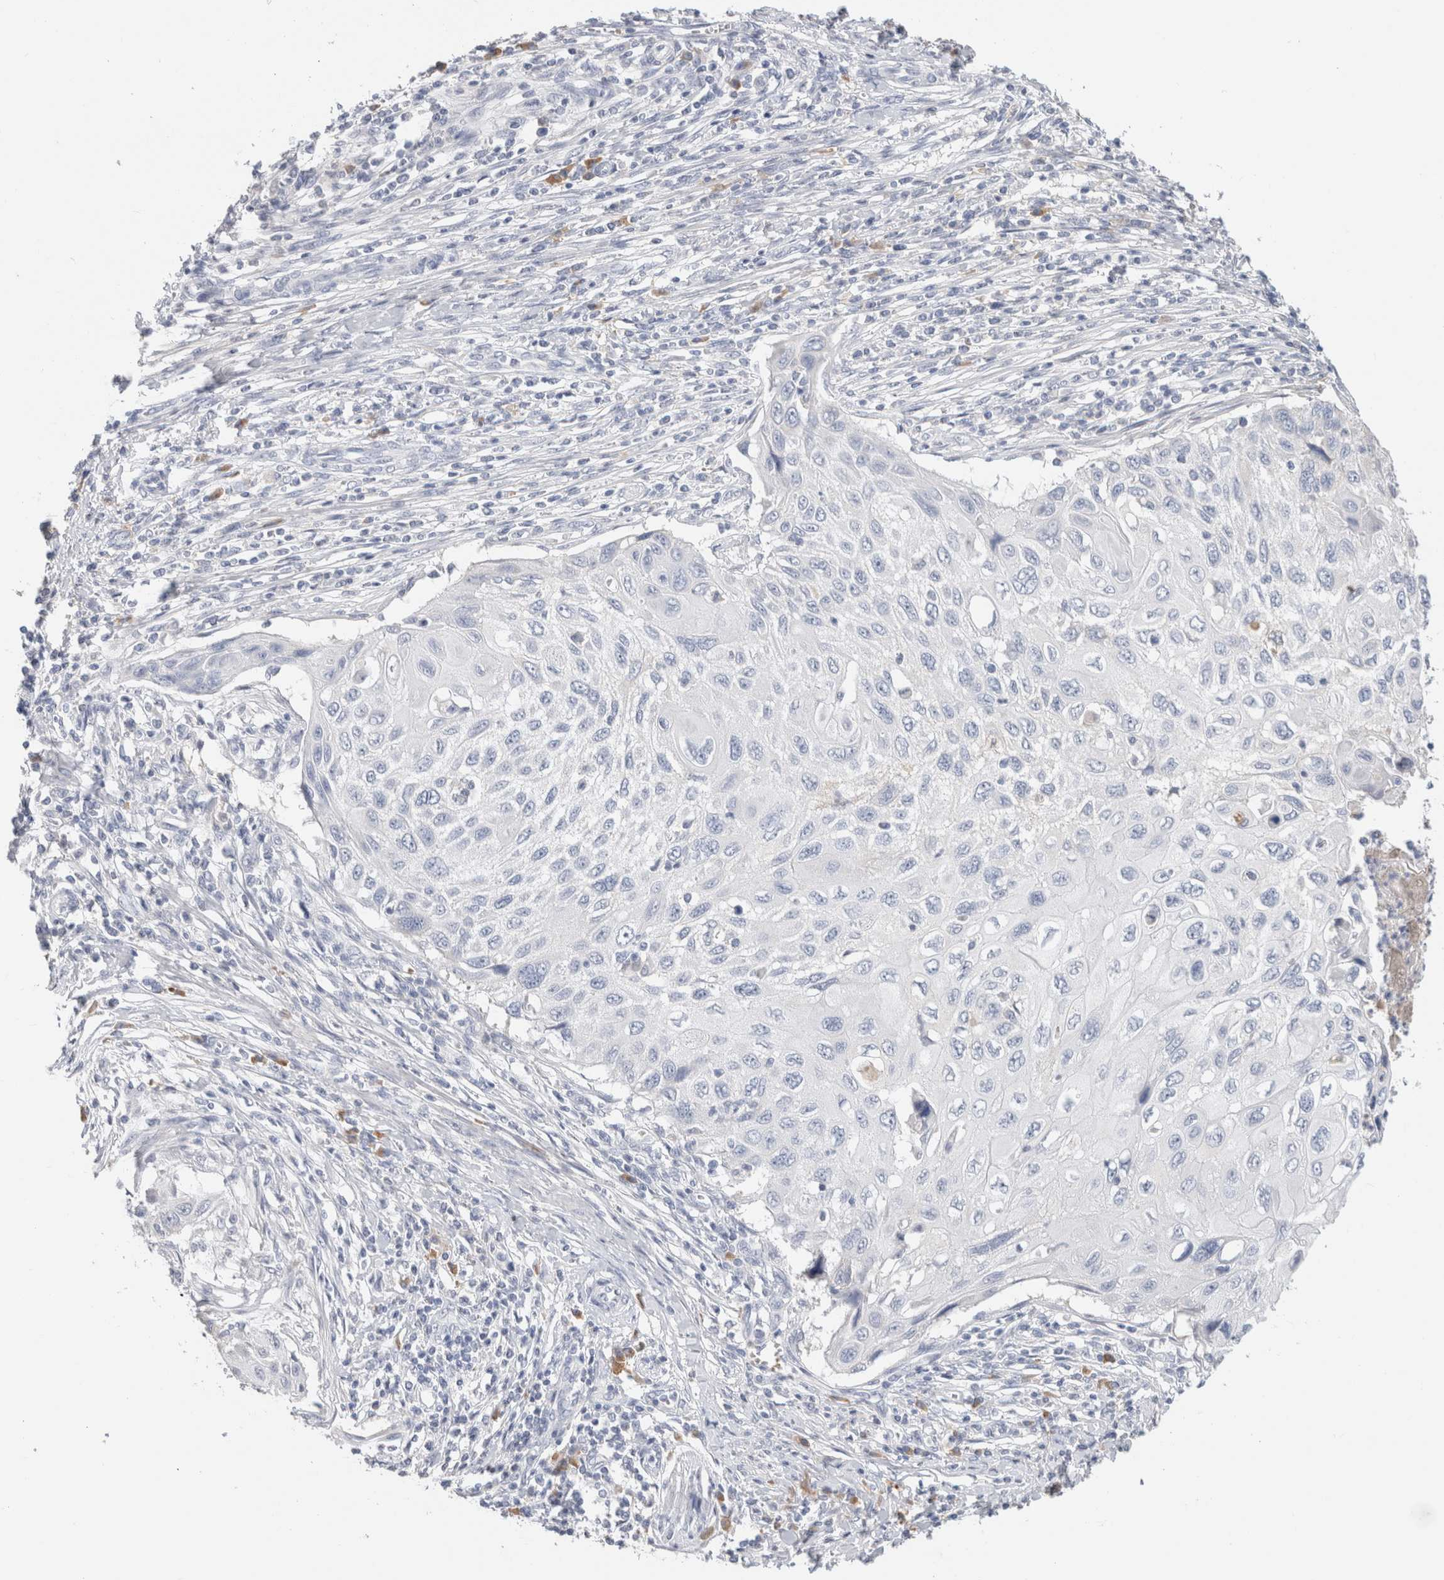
{"staining": {"intensity": "negative", "quantity": "none", "location": "none"}, "tissue": "cervical cancer", "cell_type": "Tumor cells", "image_type": "cancer", "snomed": [{"axis": "morphology", "description": "Squamous cell carcinoma, NOS"}, {"axis": "topography", "description": "Cervix"}], "caption": "Cervical squamous cell carcinoma was stained to show a protein in brown. There is no significant positivity in tumor cells. (DAB (3,3'-diaminobenzidine) immunohistochemistry (IHC) visualized using brightfield microscopy, high magnification).", "gene": "SCGB1A1", "patient": {"sex": "female", "age": 70}}